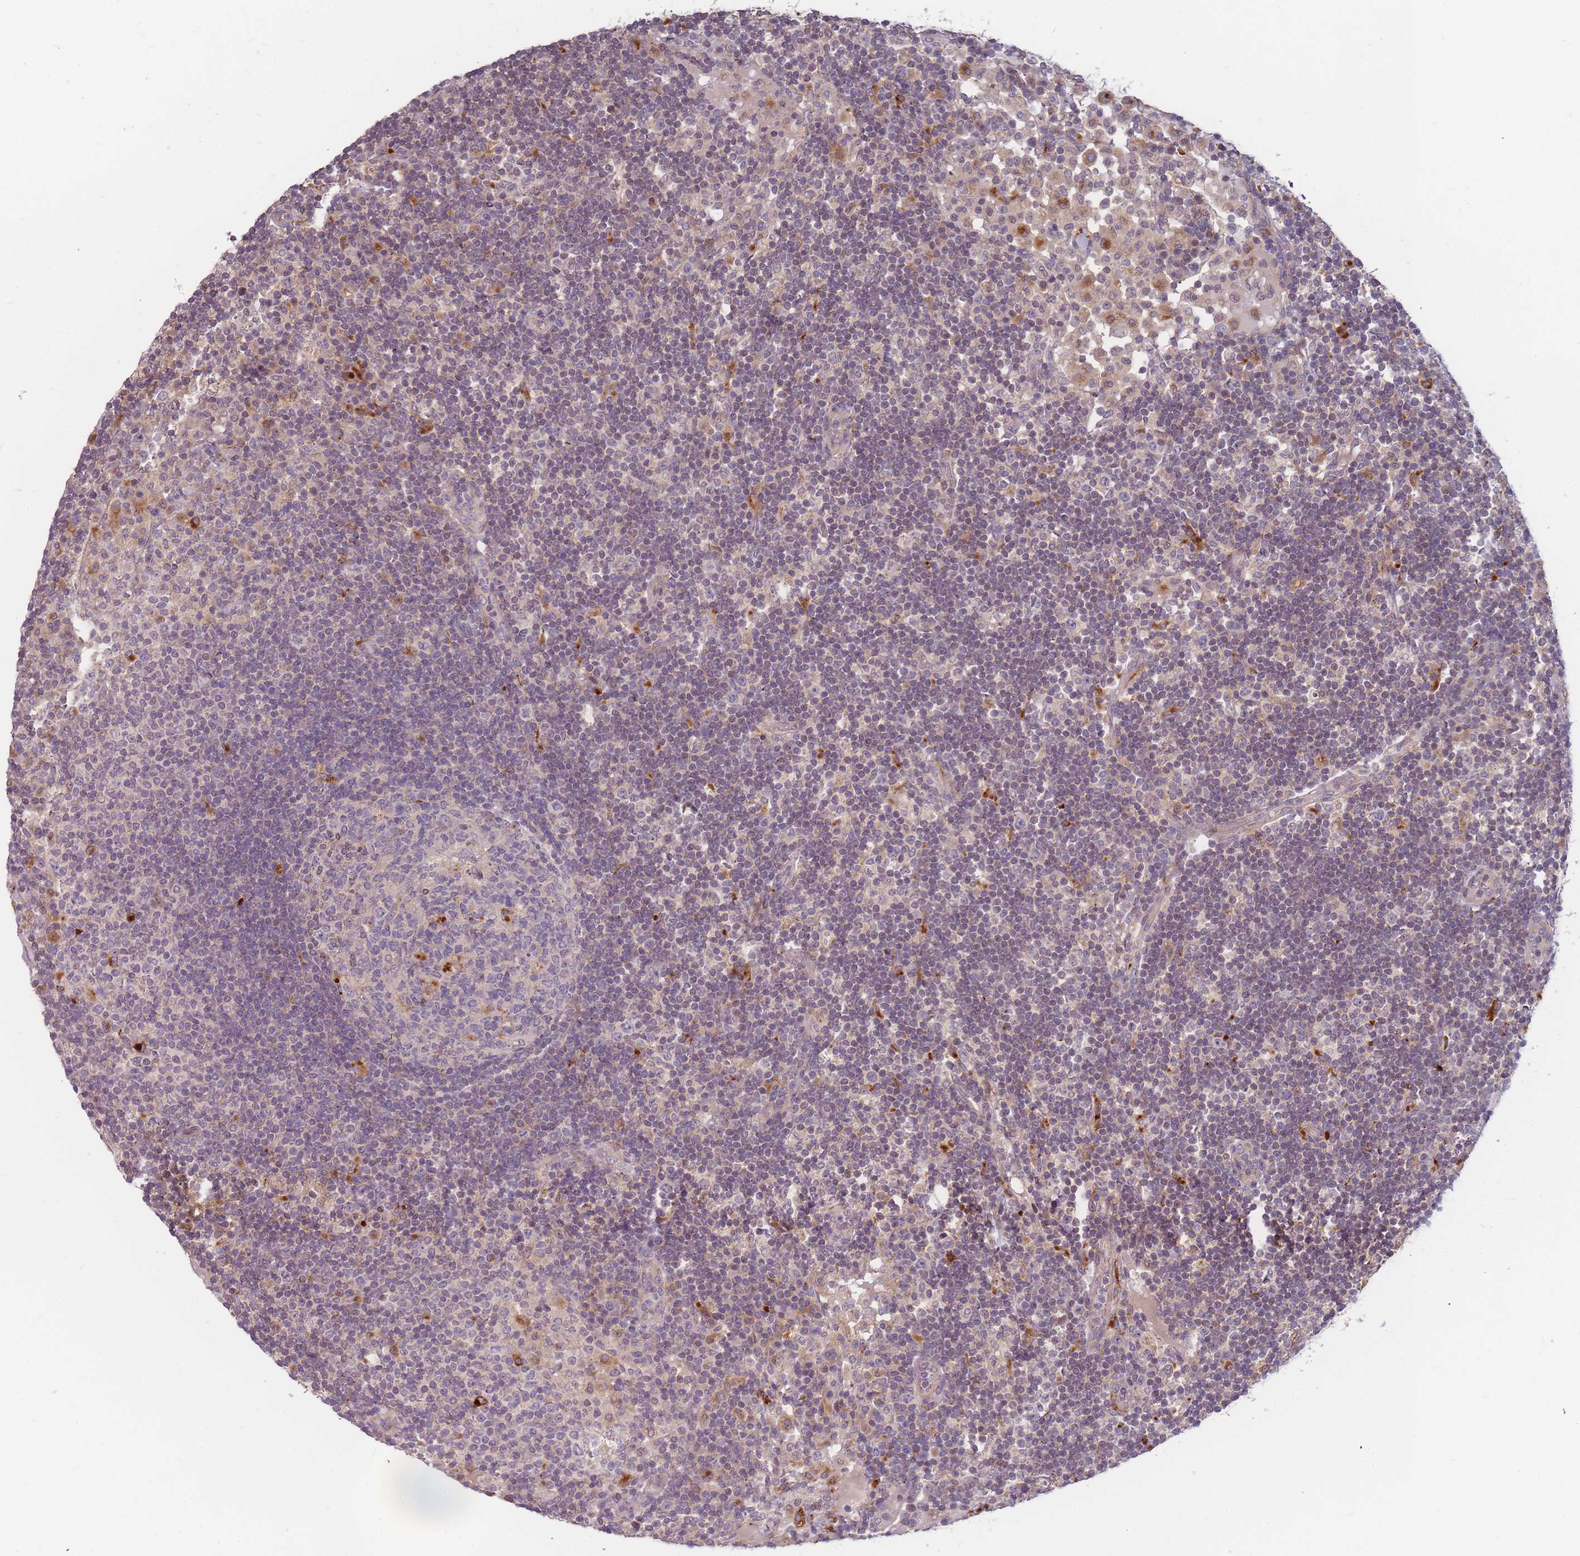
{"staining": {"intensity": "moderate", "quantity": "<25%", "location": "cytoplasmic/membranous"}, "tissue": "lymph node", "cell_type": "Germinal center cells", "image_type": "normal", "snomed": [{"axis": "morphology", "description": "Normal tissue, NOS"}, {"axis": "topography", "description": "Lymph node"}], "caption": "The micrograph demonstrates staining of unremarkable lymph node, revealing moderate cytoplasmic/membranous protein expression (brown color) within germinal center cells. The staining was performed using DAB to visualize the protein expression in brown, while the nuclei were stained in blue with hematoxylin (Magnification: 20x).", "gene": "ATG5", "patient": {"sex": "female", "age": 53}}